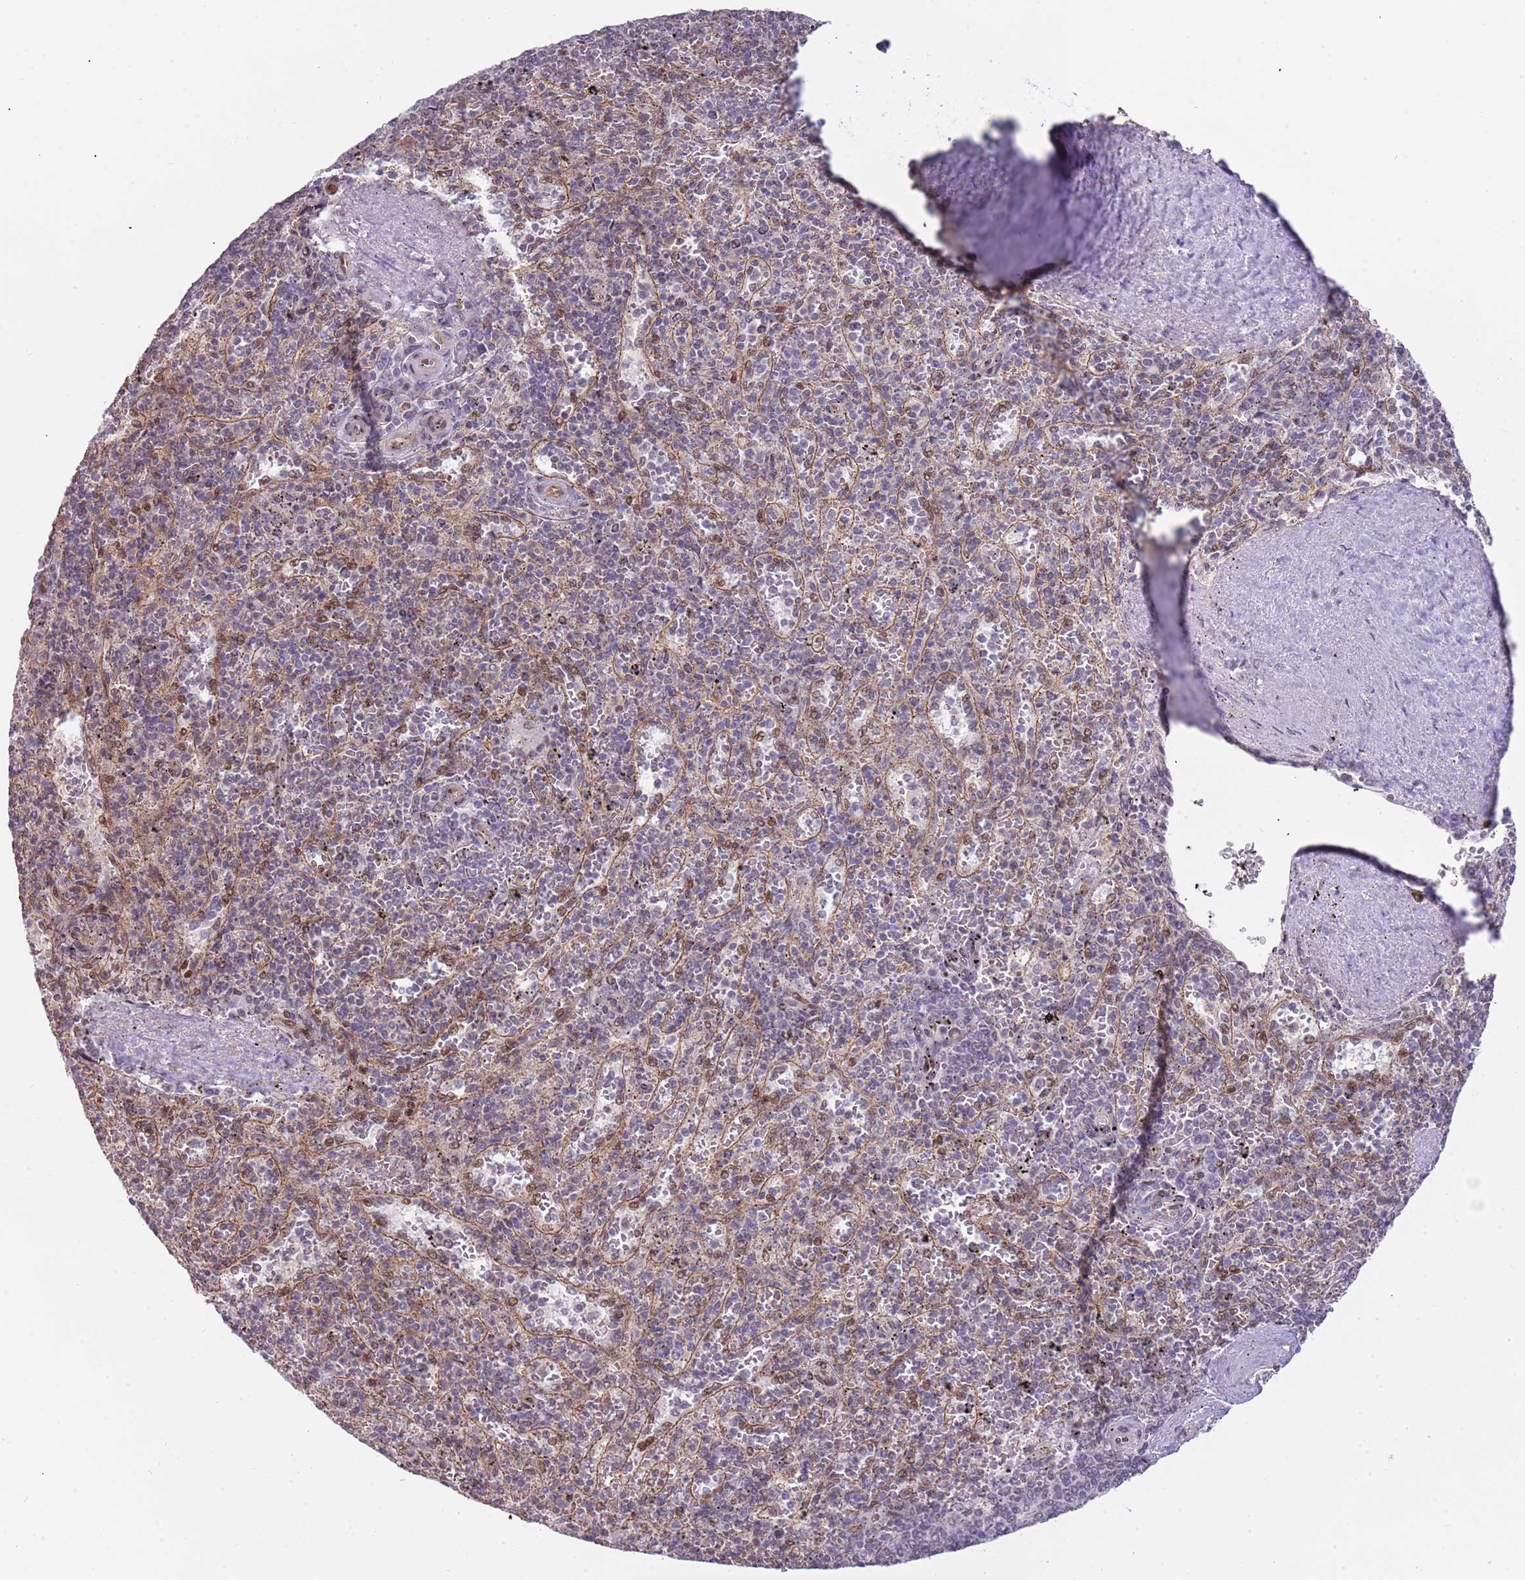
{"staining": {"intensity": "weak", "quantity": "<25%", "location": "nuclear"}, "tissue": "spleen", "cell_type": "Cells in red pulp", "image_type": "normal", "snomed": [{"axis": "morphology", "description": "Normal tissue, NOS"}, {"axis": "topography", "description": "Spleen"}], "caption": "A high-resolution photomicrograph shows immunohistochemistry (IHC) staining of unremarkable spleen, which shows no significant positivity in cells in red pulp. (DAB immunohistochemistry with hematoxylin counter stain).", "gene": "LRMDA", "patient": {"sex": "male", "age": 82}}